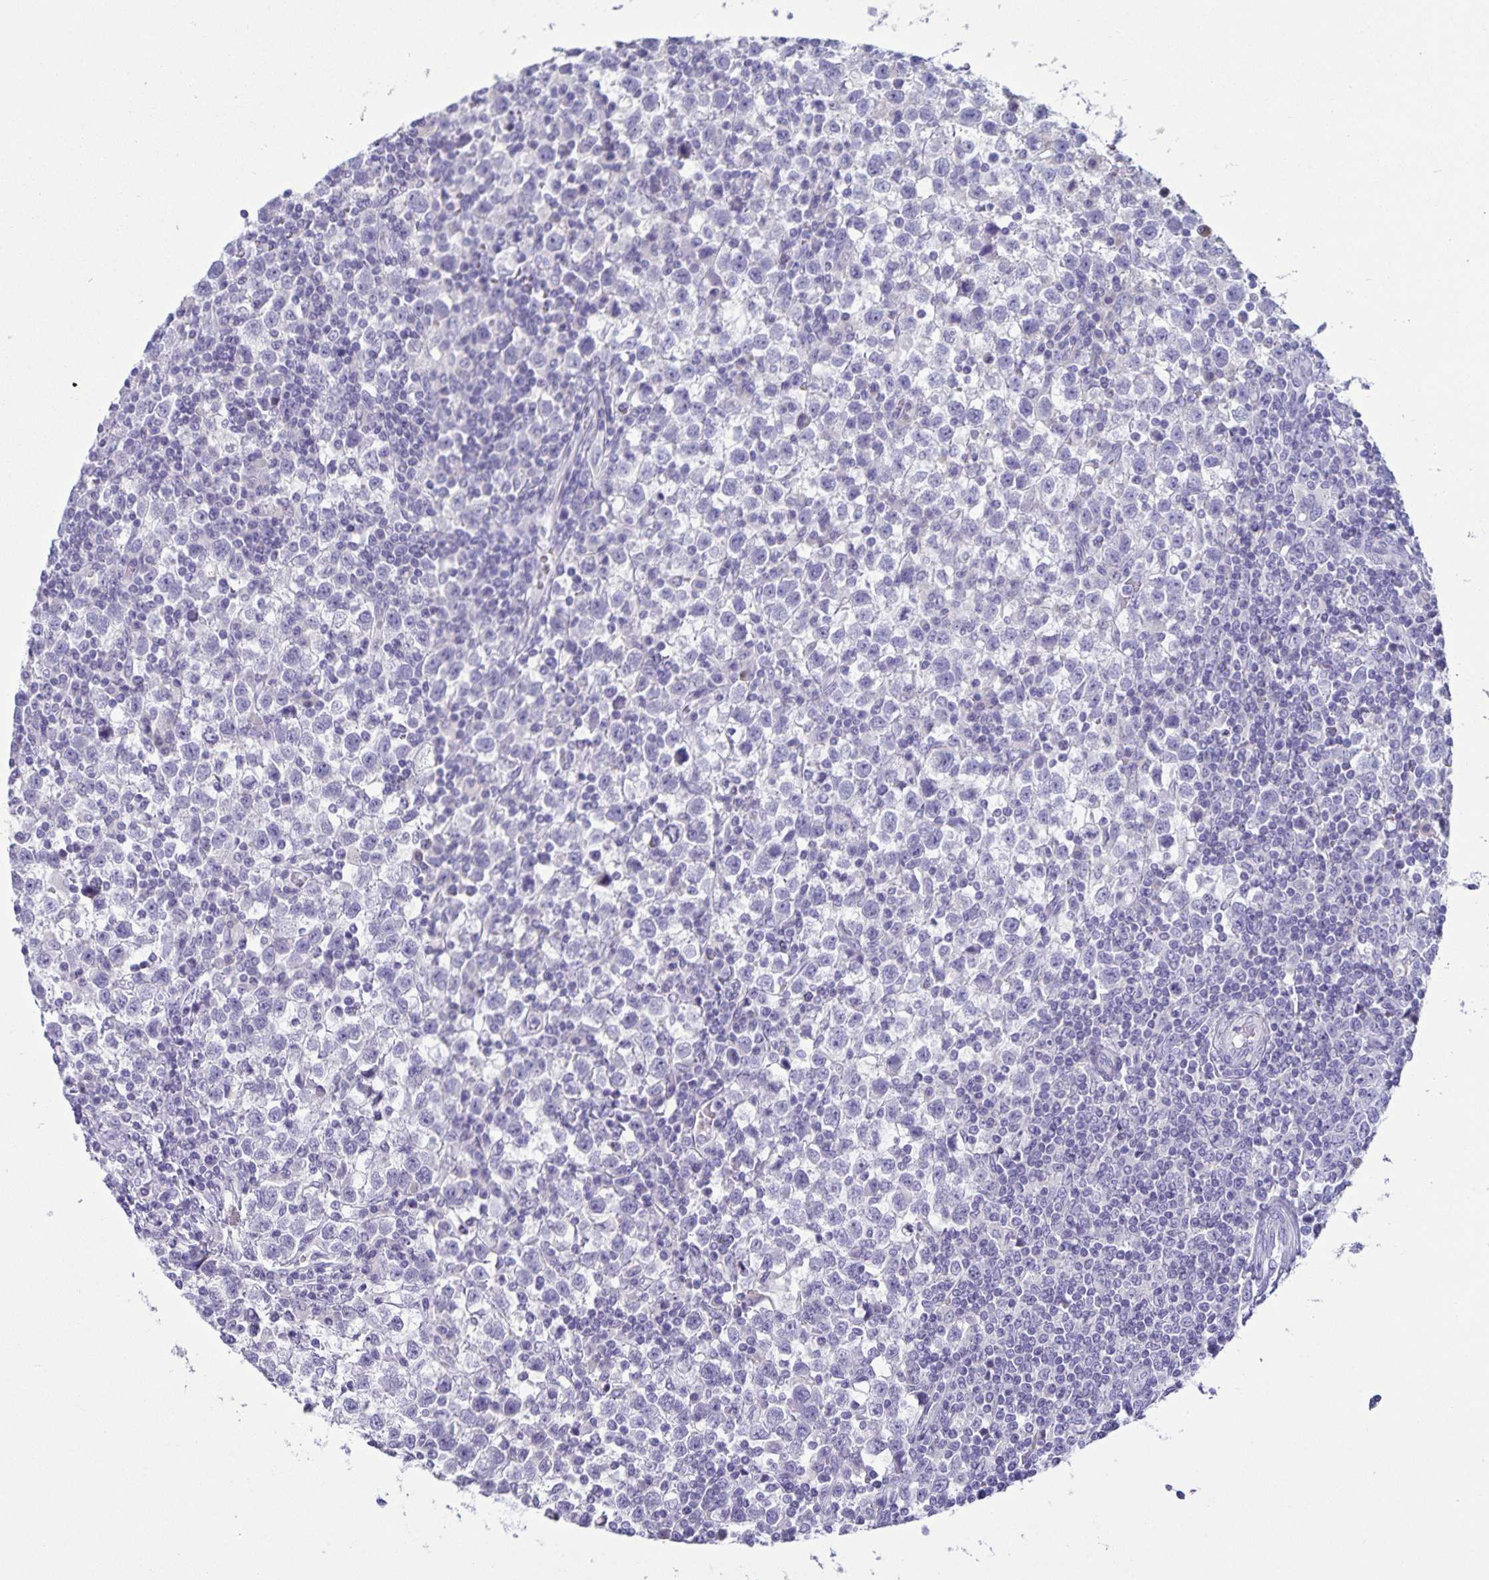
{"staining": {"intensity": "negative", "quantity": "none", "location": "none"}, "tissue": "testis cancer", "cell_type": "Tumor cells", "image_type": "cancer", "snomed": [{"axis": "morphology", "description": "Seminoma, NOS"}, {"axis": "topography", "description": "Testis"}], "caption": "Immunohistochemistry (IHC) histopathology image of neoplastic tissue: human testis cancer (seminoma) stained with DAB shows no significant protein positivity in tumor cells.", "gene": "IBTK", "patient": {"sex": "male", "age": 34}}